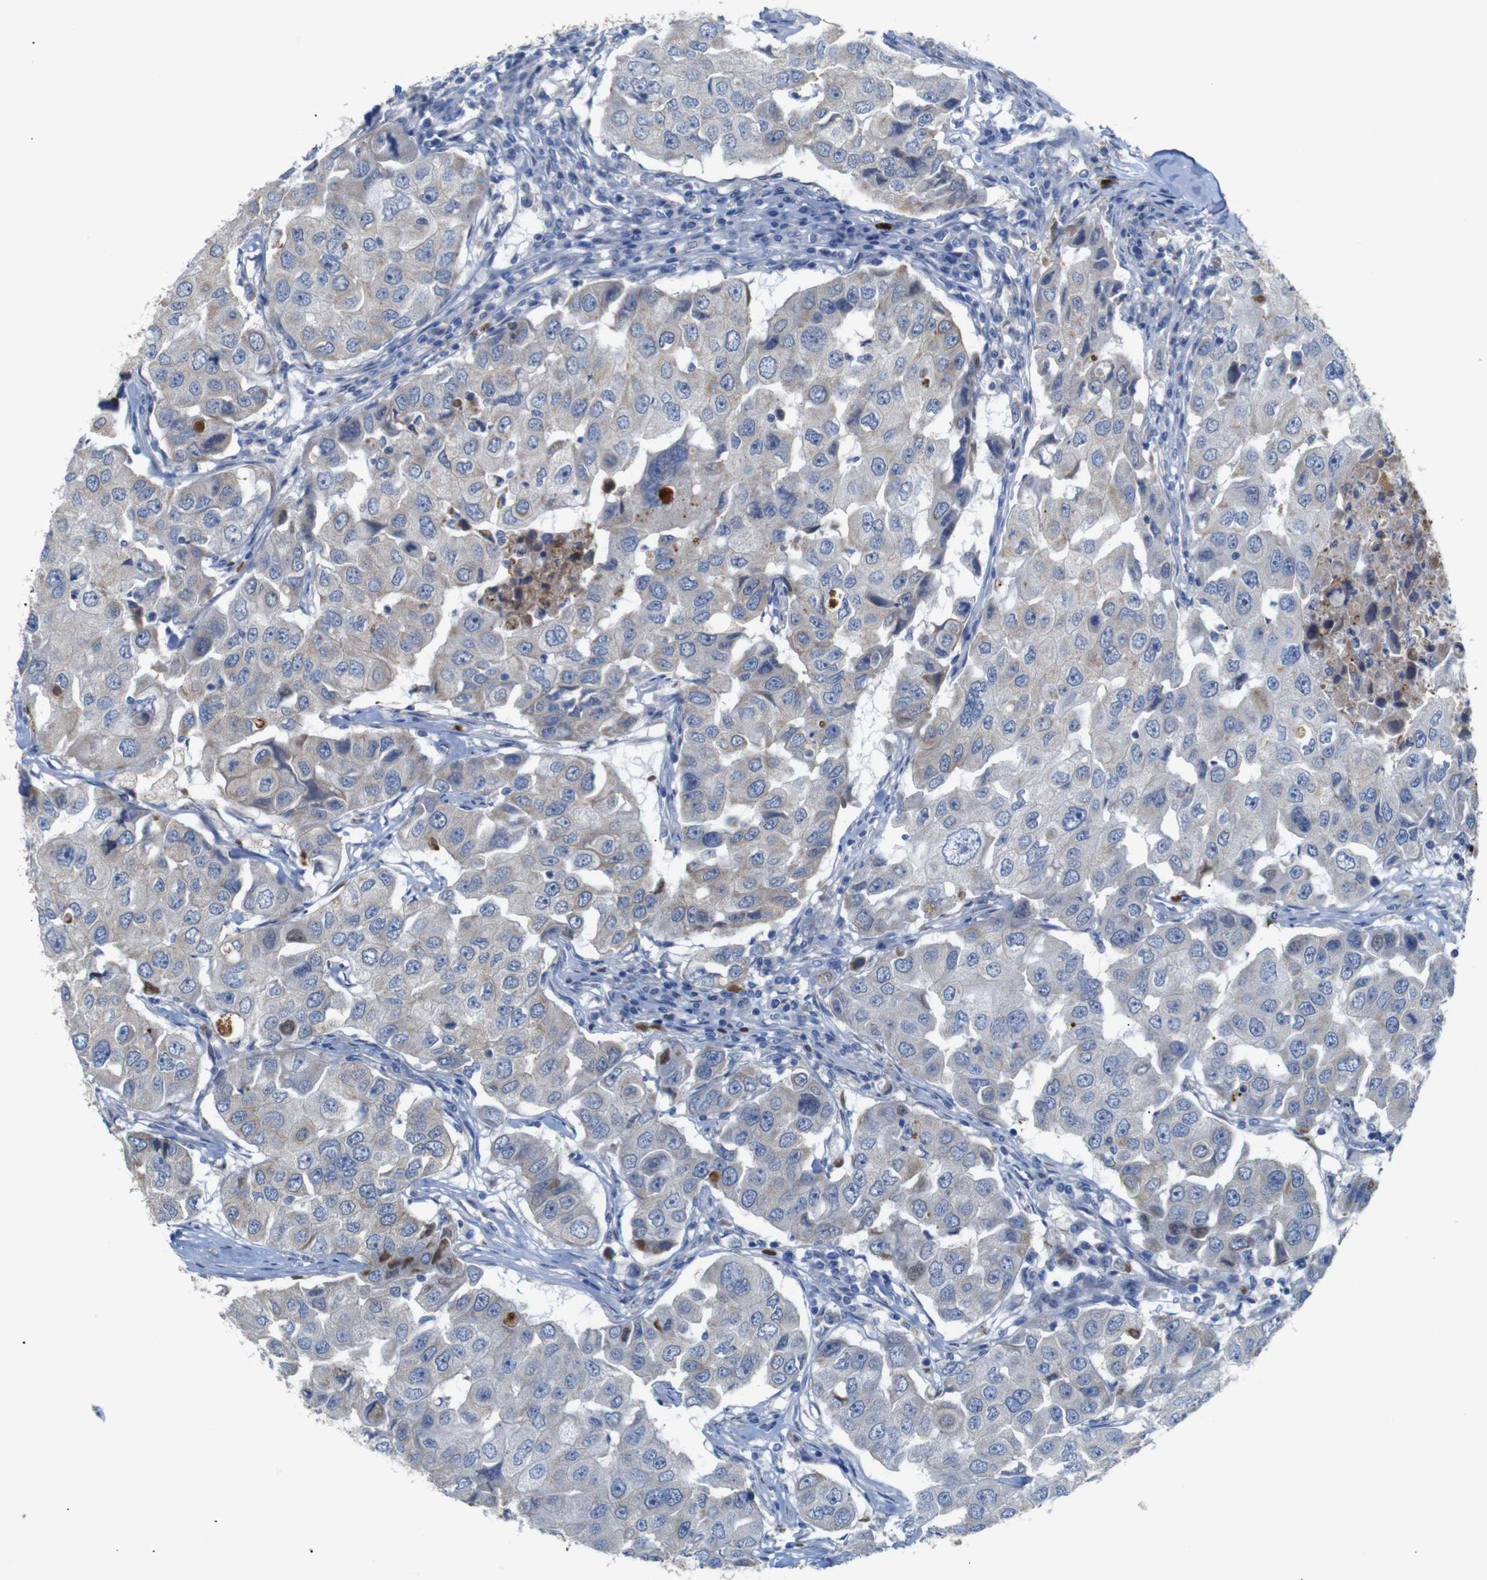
{"staining": {"intensity": "weak", "quantity": ">75%", "location": "cytoplasmic/membranous"}, "tissue": "breast cancer", "cell_type": "Tumor cells", "image_type": "cancer", "snomed": [{"axis": "morphology", "description": "Duct carcinoma"}, {"axis": "topography", "description": "Breast"}], "caption": "Human breast cancer stained for a protein (brown) demonstrates weak cytoplasmic/membranous positive staining in approximately >75% of tumor cells.", "gene": "ALOX15", "patient": {"sex": "female", "age": 27}}